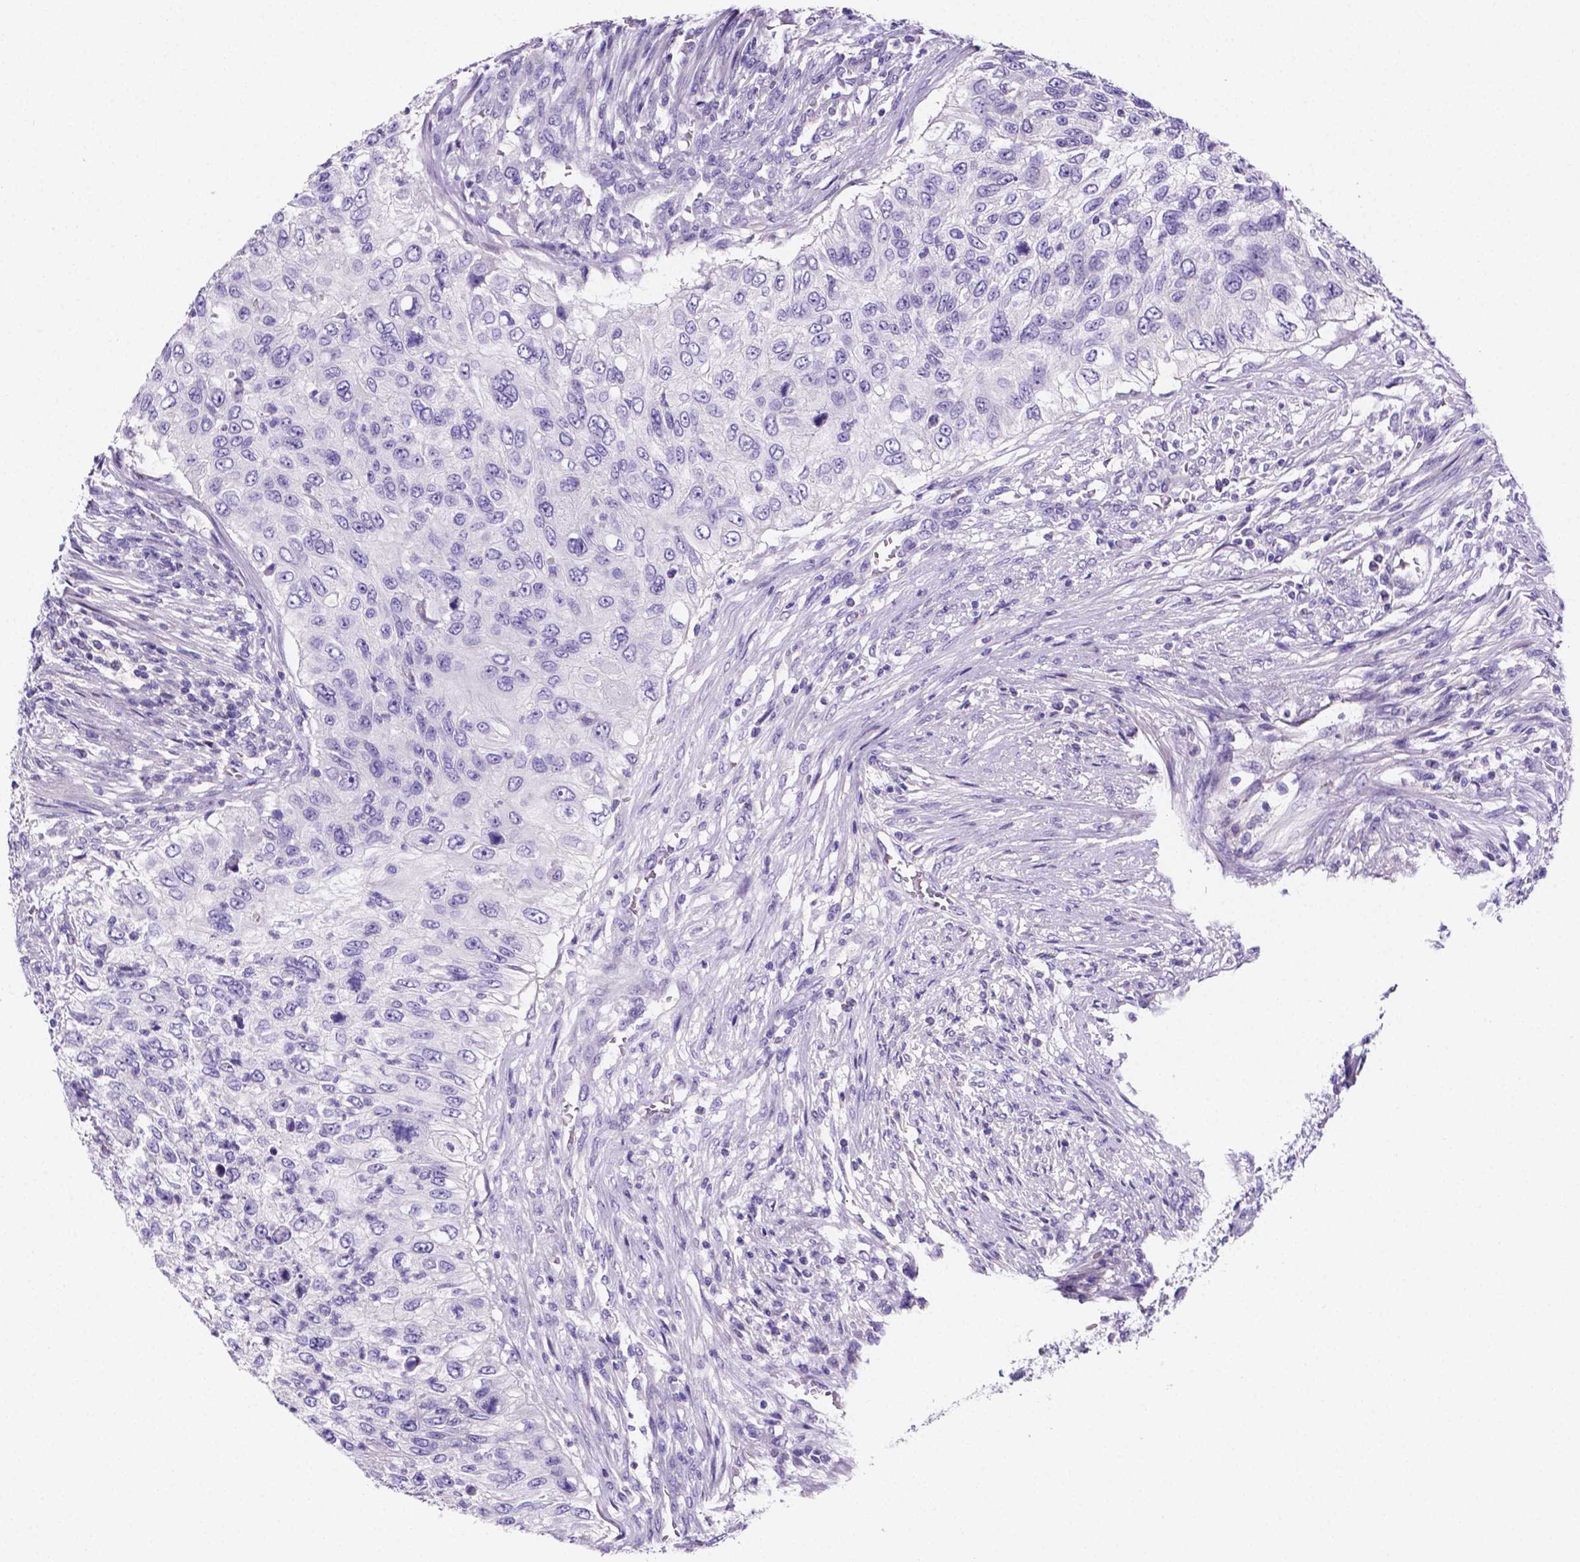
{"staining": {"intensity": "negative", "quantity": "none", "location": "none"}, "tissue": "urothelial cancer", "cell_type": "Tumor cells", "image_type": "cancer", "snomed": [{"axis": "morphology", "description": "Urothelial carcinoma, High grade"}, {"axis": "topography", "description": "Urinary bladder"}], "caption": "Human urothelial cancer stained for a protein using IHC reveals no expression in tumor cells.", "gene": "NRGN", "patient": {"sex": "female", "age": 60}}